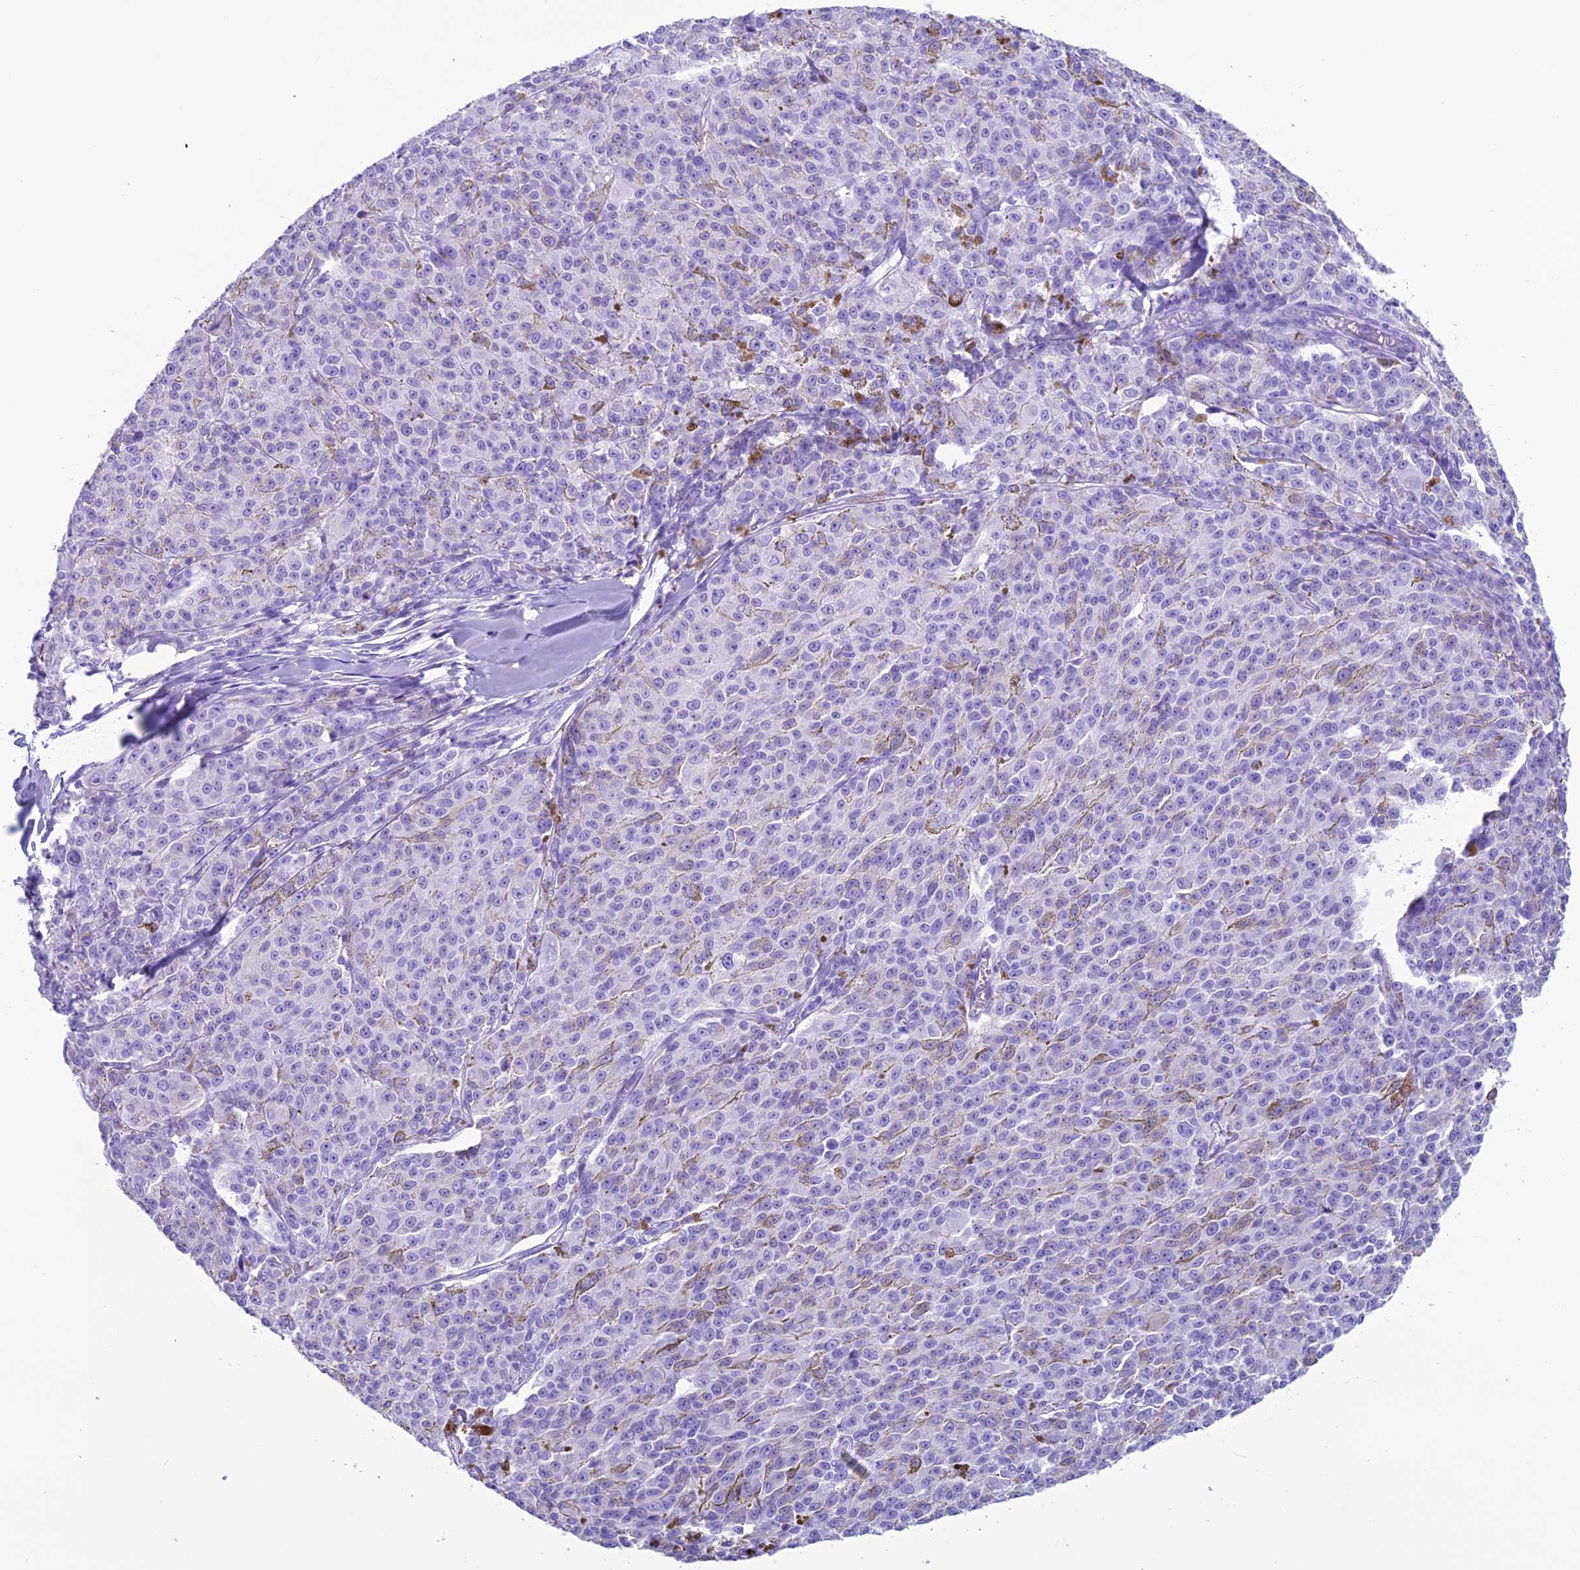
{"staining": {"intensity": "negative", "quantity": "none", "location": "none"}, "tissue": "melanoma", "cell_type": "Tumor cells", "image_type": "cancer", "snomed": [{"axis": "morphology", "description": "Malignant melanoma, NOS"}, {"axis": "topography", "description": "Skin"}], "caption": "DAB immunohistochemical staining of human melanoma displays no significant positivity in tumor cells.", "gene": "TRAM1L1", "patient": {"sex": "female", "age": 52}}